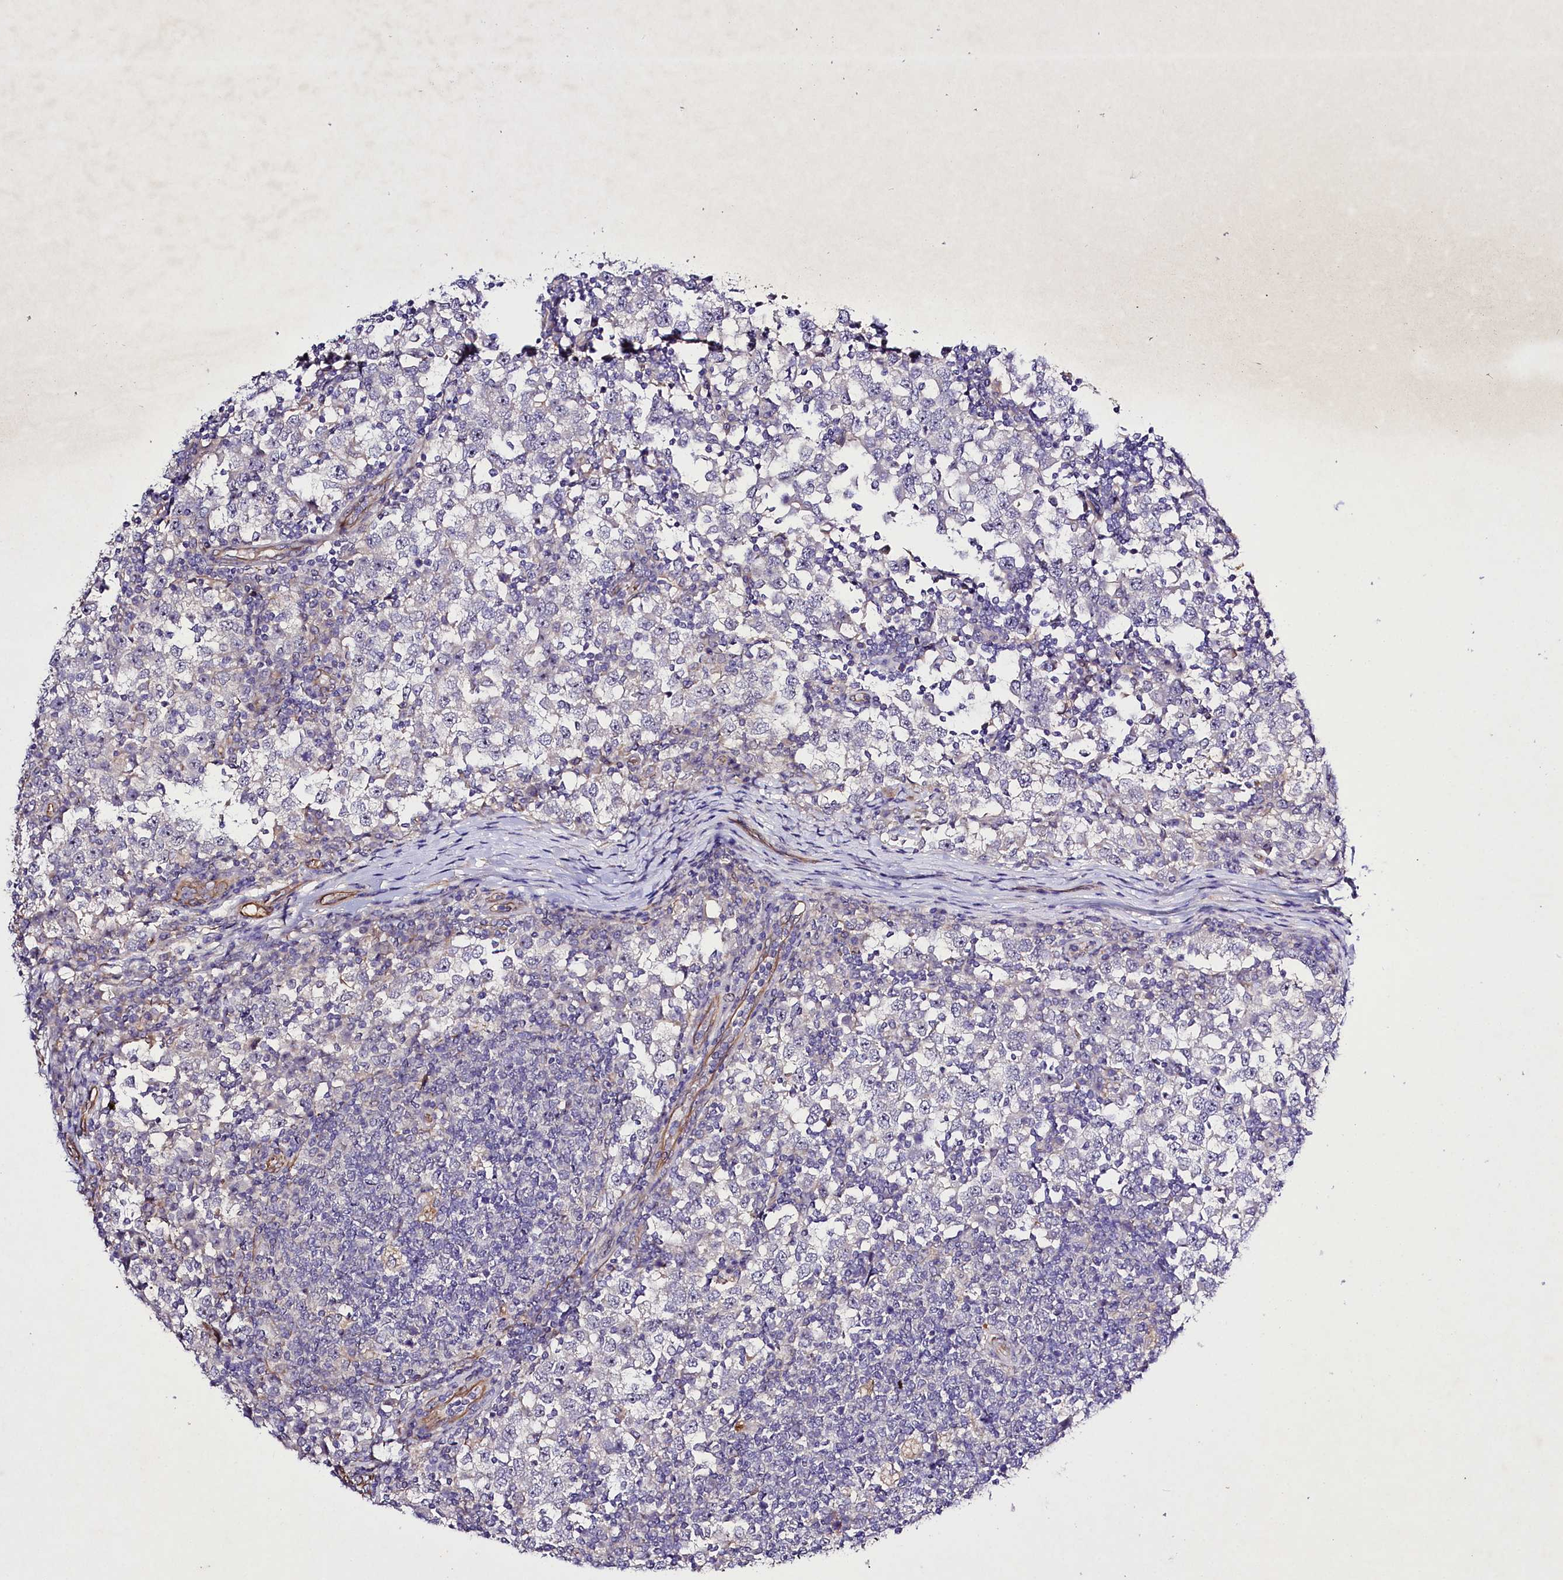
{"staining": {"intensity": "negative", "quantity": "none", "location": "none"}, "tissue": "testis cancer", "cell_type": "Tumor cells", "image_type": "cancer", "snomed": [{"axis": "morphology", "description": "Seminoma, NOS"}, {"axis": "topography", "description": "Testis"}], "caption": "Immunohistochemistry histopathology image of testis cancer (seminoma) stained for a protein (brown), which reveals no staining in tumor cells.", "gene": "SLC7A1", "patient": {"sex": "male", "age": 65}}